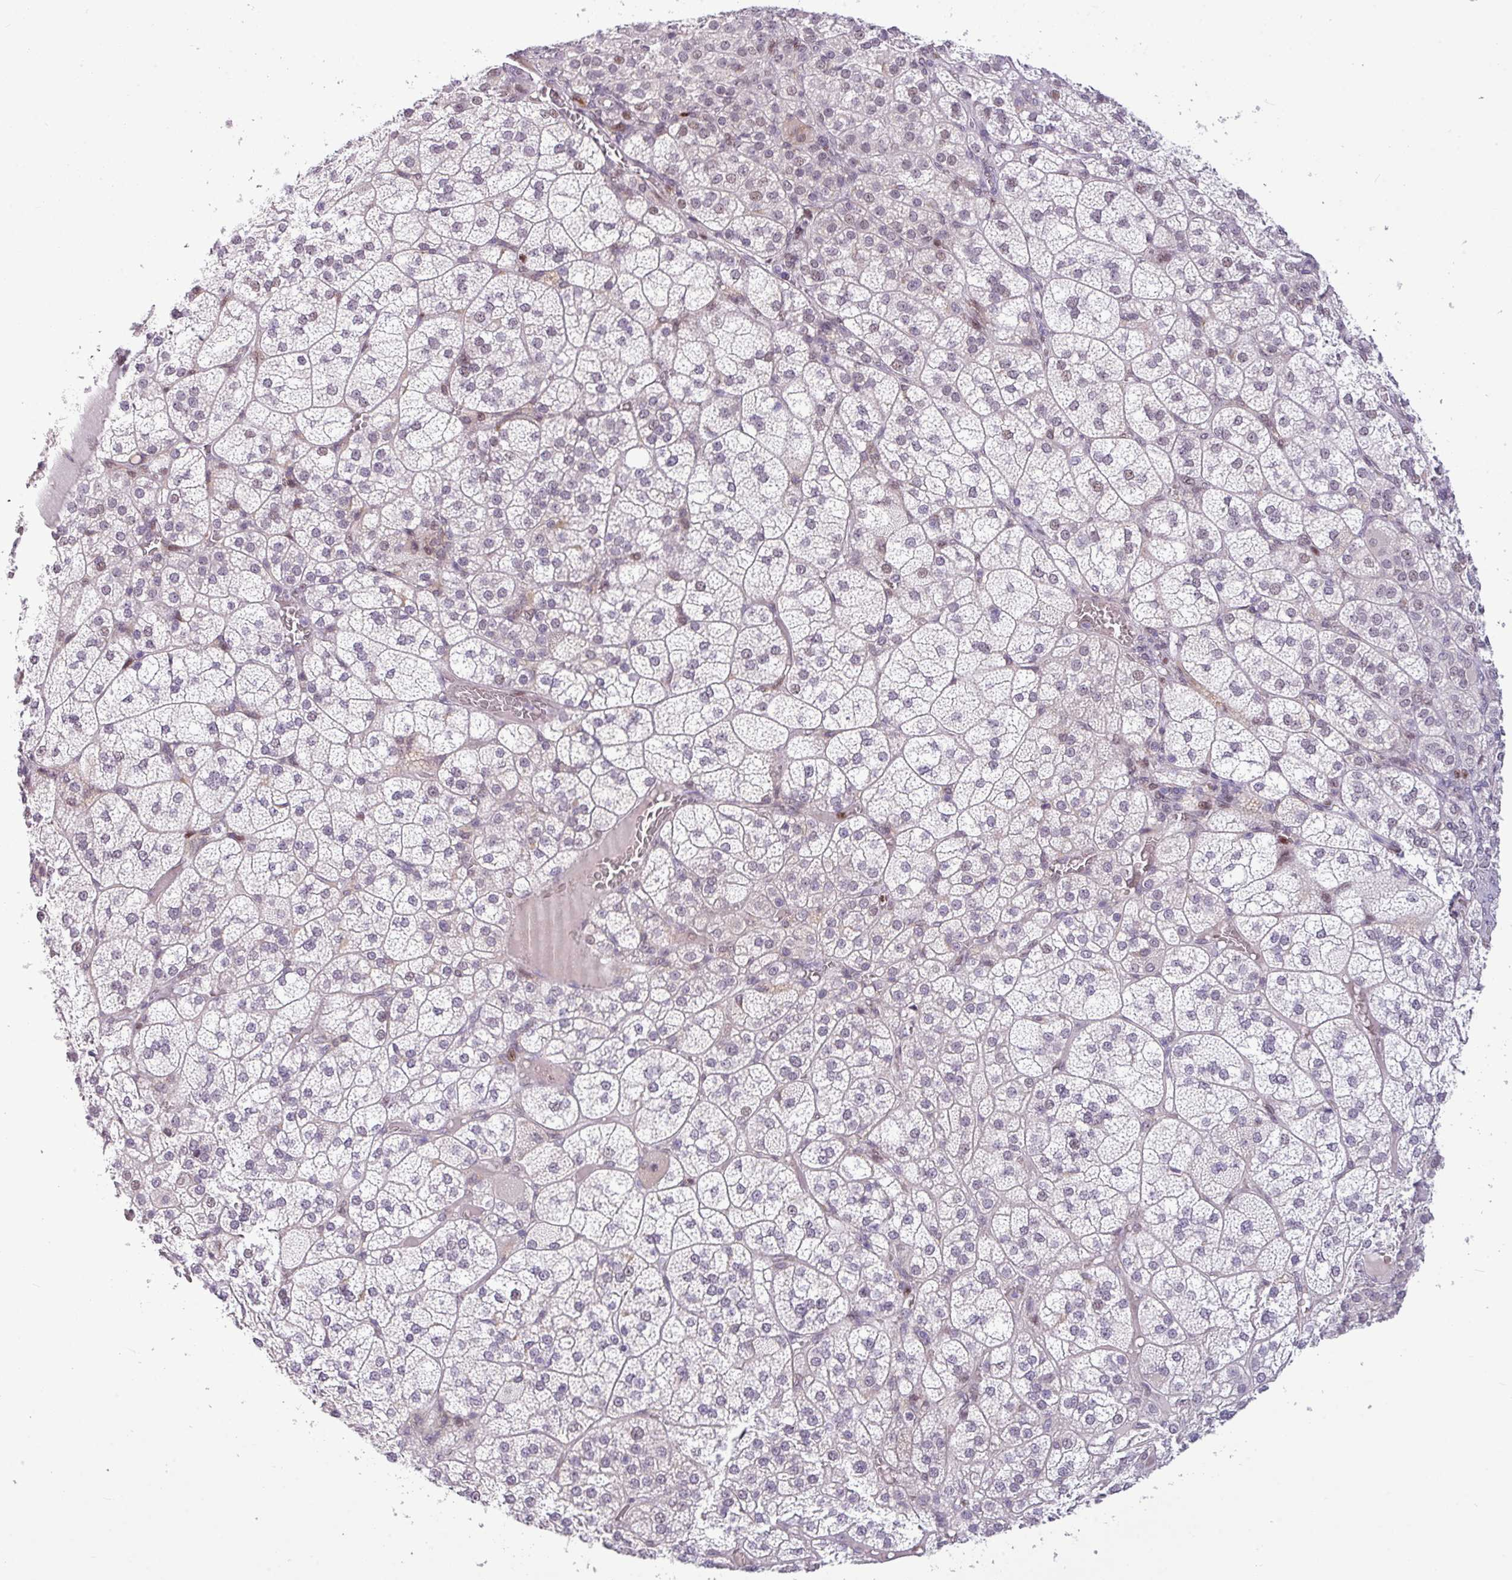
{"staining": {"intensity": "moderate", "quantity": "<25%", "location": "nuclear"}, "tissue": "adrenal gland", "cell_type": "Glandular cells", "image_type": "normal", "snomed": [{"axis": "morphology", "description": "Normal tissue, NOS"}, {"axis": "topography", "description": "Adrenal gland"}], "caption": "The micrograph displays immunohistochemical staining of benign adrenal gland. There is moderate nuclear expression is appreciated in about <25% of glandular cells.", "gene": "SLC66A2", "patient": {"sex": "female", "age": 60}}